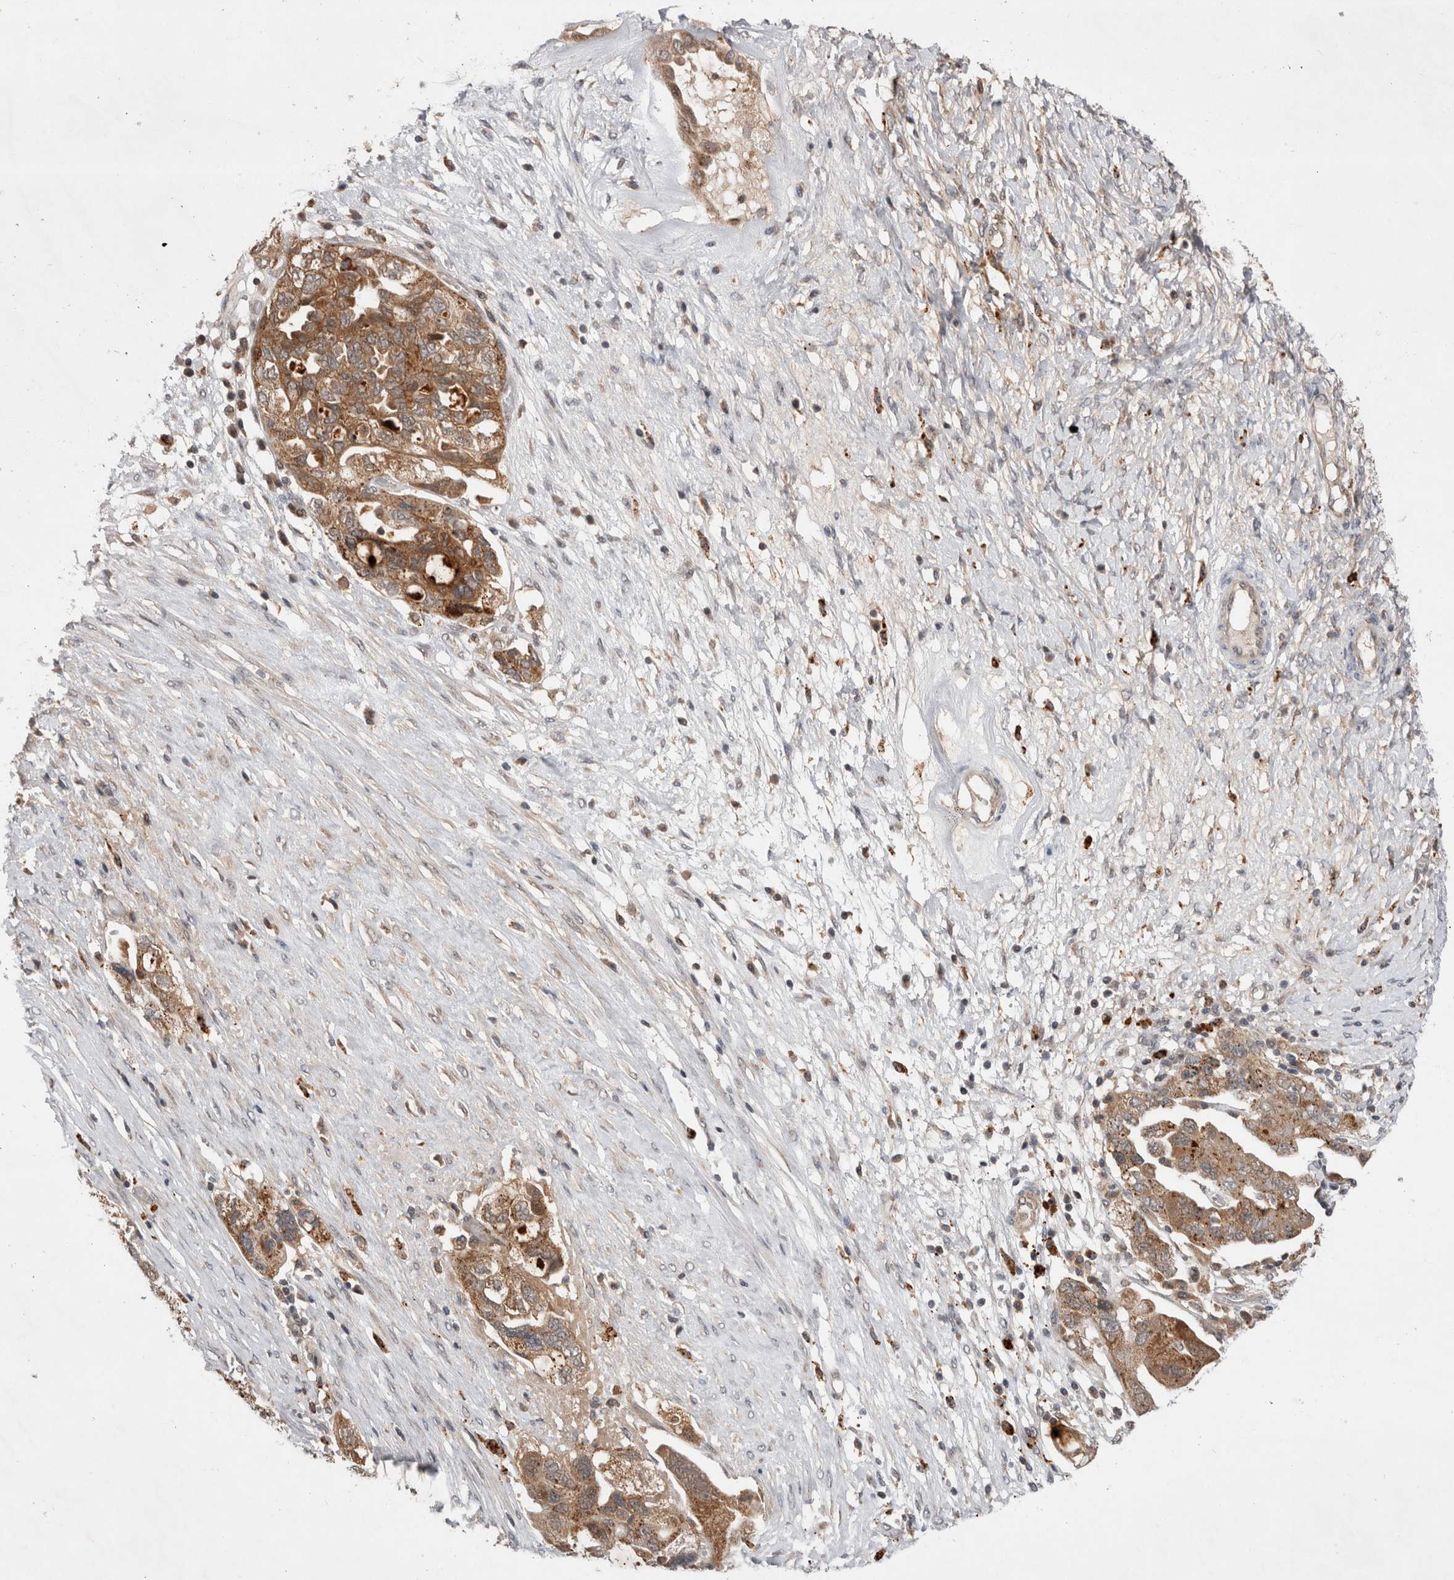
{"staining": {"intensity": "moderate", "quantity": ">75%", "location": "cytoplasmic/membranous"}, "tissue": "ovarian cancer", "cell_type": "Tumor cells", "image_type": "cancer", "snomed": [{"axis": "morphology", "description": "Carcinoma, NOS"}, {"axis": "morphology", "description": "Cystadenocarcinoma, serous, NOS"}, {"axis": "topography", "description": "Ovary"}], "caption": "Immunohistochemistry (IHC) histopathology image of neoplastic tissue: ovarian serous cystadenocarcinoma stained using IHC shows medium levels of moderate protein expression localized specifically in the cytoplasmic/membranous of tumor cells, appearing as a cytoplasmic/membranous brown color.", "gene": "MRPL37", "patient": {"sex": "female", "age": 69}}